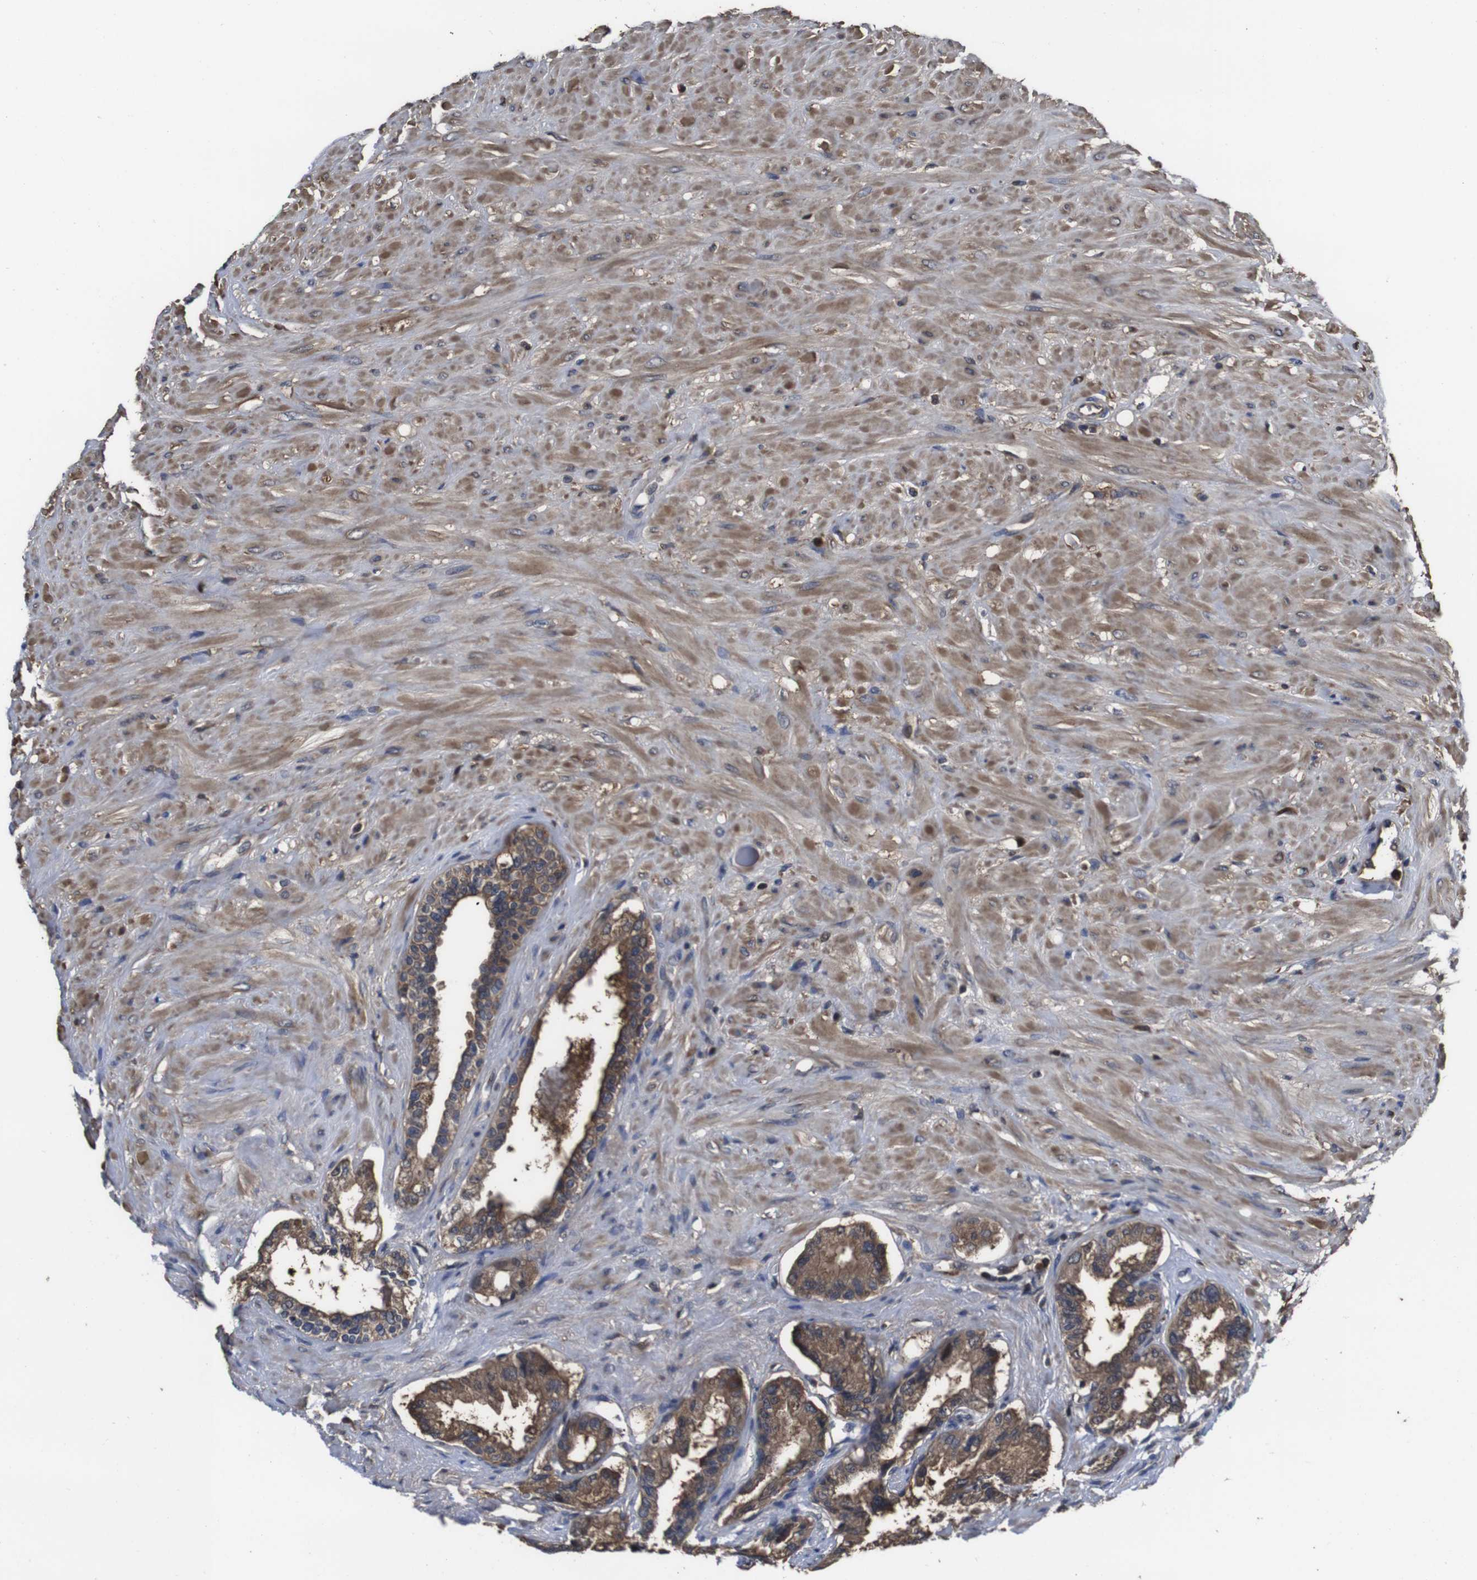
{"staining": {"intensity": "moderate", "quantity": ">75%", "location": "cytoplasmic/membranous"}, "tissue": "seminal vesicle", "cell_type": "Glandular cells", "image_type": "normal", "snomed": [{"axis": "morphology", "description": "Normal tissue, NOS"}, {"axis": "topography", "description": "Seminal veicle"}], "caption": "Immunohistochemical staining of benign seminal vesicle reveals >75% levels of moderate cytoplasmic/membranous protein staining in approximately >75% of glandular cells. The protein of interest is stained brown, and the nuclei are stained in blue (DAB IHC with brightfield microscopy, high magnification).", "gene": "CXCL11", "patient": {"sex": "male", "age": 61}}